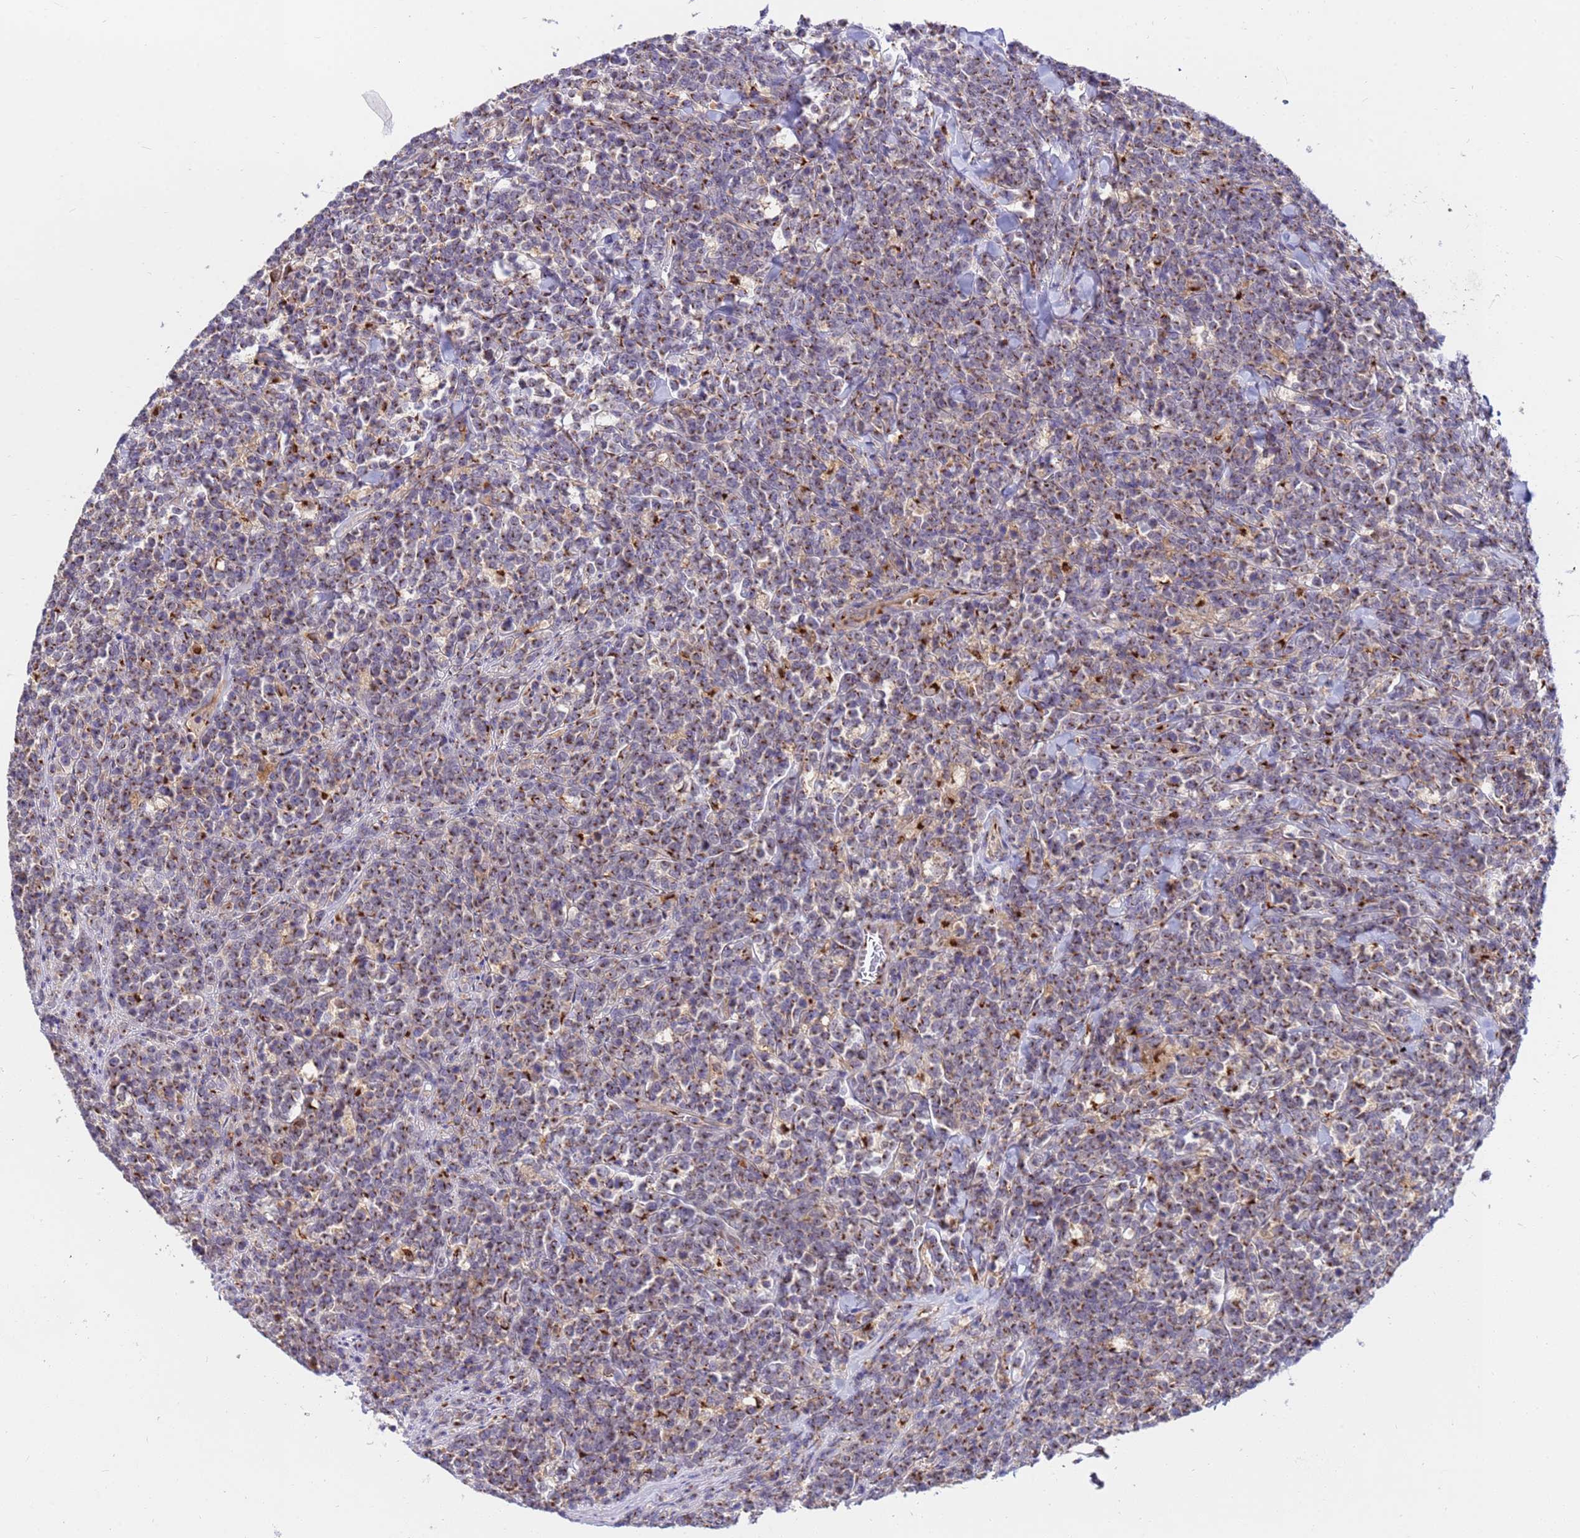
{"staining": {"intensity": "weak", "quantity": ">75%", "location": "cytoplasmic/membranous"}, "tissue": "lymphoma", "cell_type": "Tumor cells", "image_type": "cancer", "snomed": [{"axis": "morphology", "description": "Malignant lymphoma, non-Hodgkin's type, High grade"}, {"axis": "topography", "description": "Small intestine"}], "caption": "Immunohistochemistry (DAB (3,3'-diaminobenzidine)) staining of lymphoma reveals weak cytoplasmic/membranous protein staining in approximately >75% of tumor cells.", "gene": "HPS3", "patient": {"sex": "male", "age": 8}}